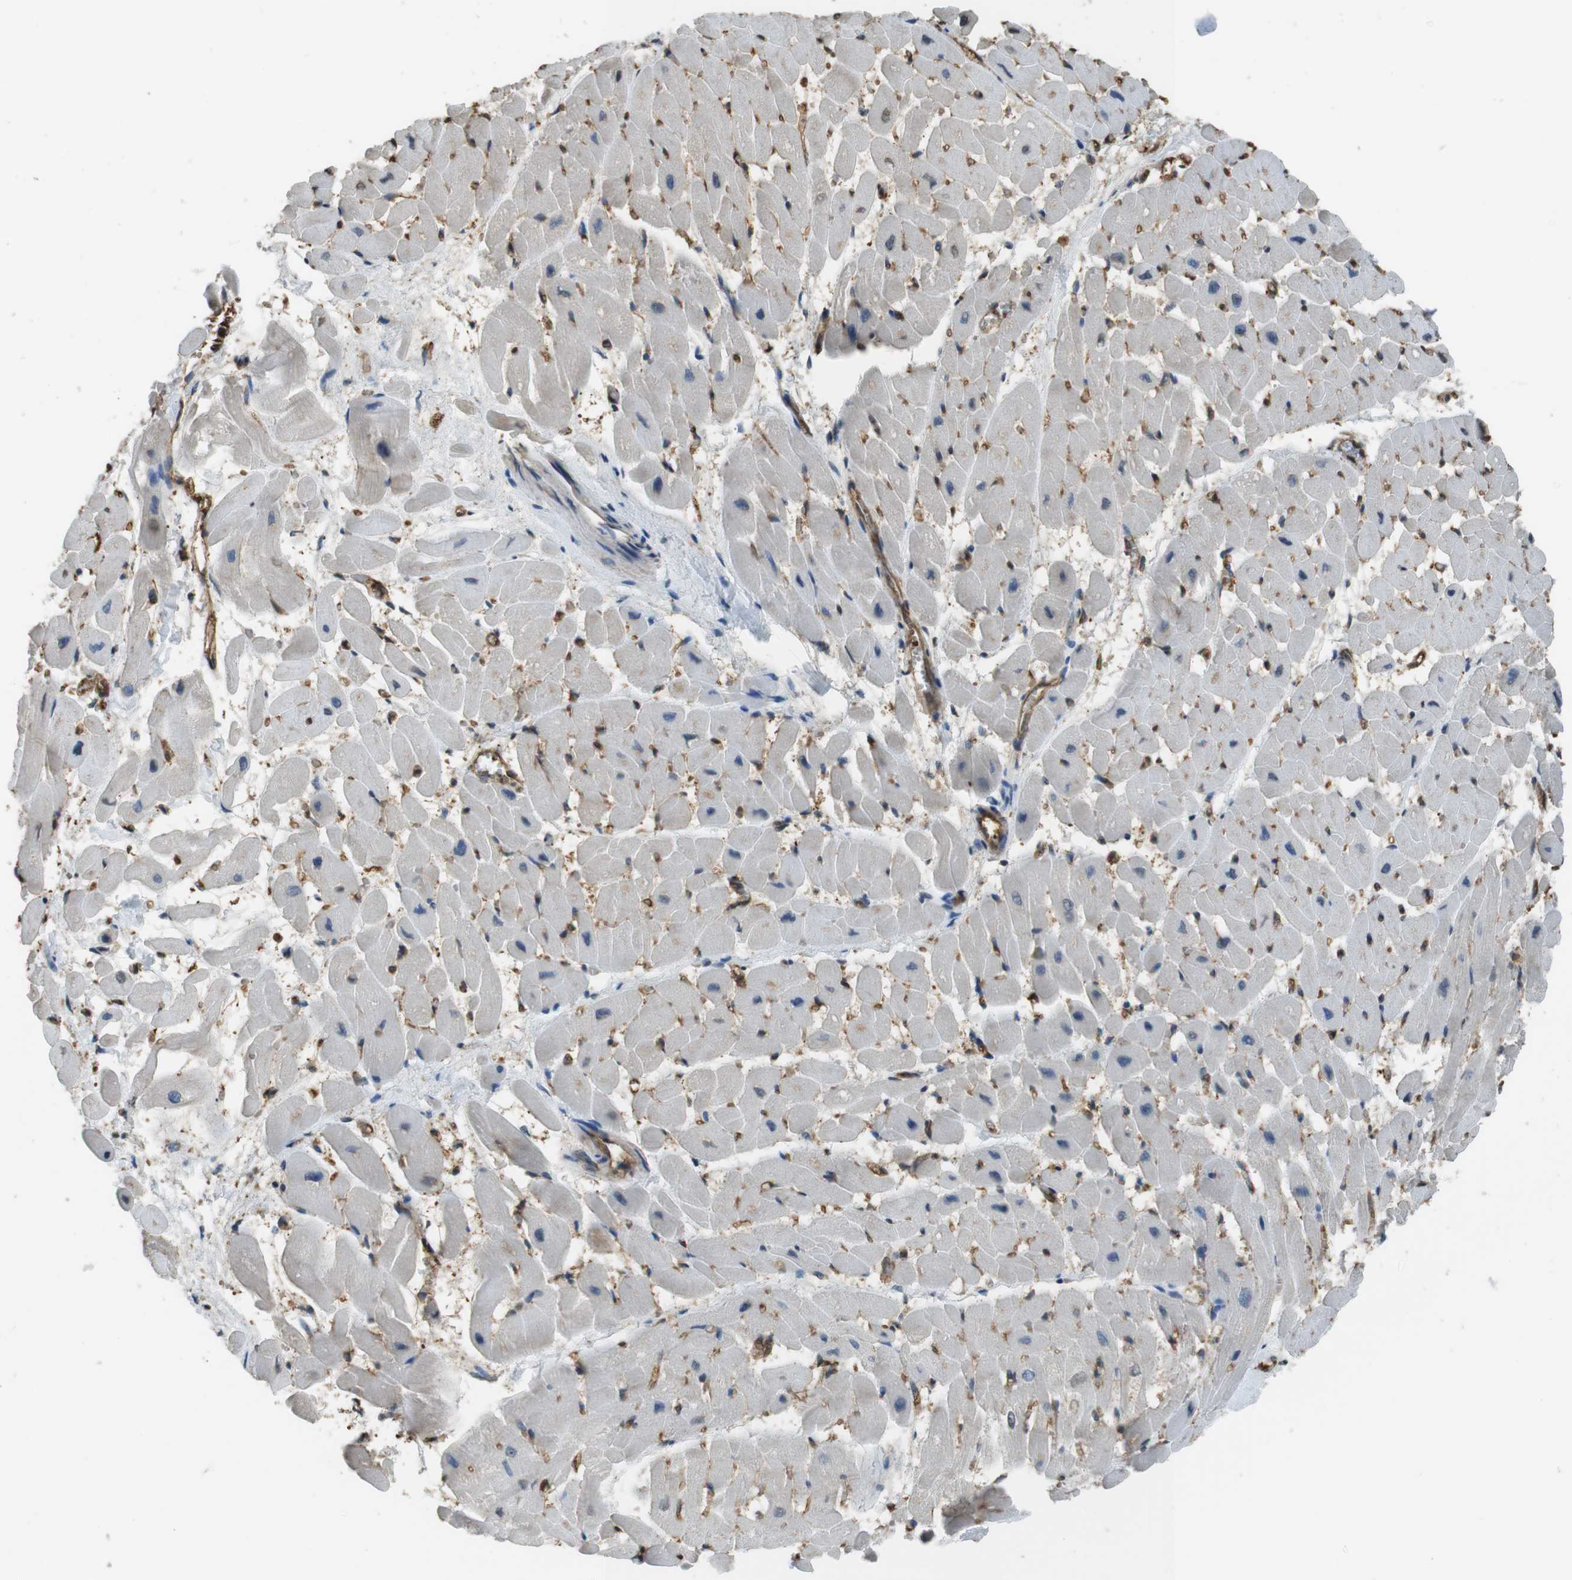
{"staining": {"intensity": "negative", "quantity": "none", "location": "none"}, "tissue": "heart muscle", "cell_type": "Cardiomyocytes", "image_type": "normal", "snomed": [{"axis": "morphology", "description": "Normal tissue, NOS"}, {"axis": "topography", "description": "Heart"}], "caption": "DAB immunohistochemical staining of benign human heart muscle exhibits no significant expression in cardiomyocytes.", "gene": "FCAR", "patient": {"sex": "male", "age": 45}}